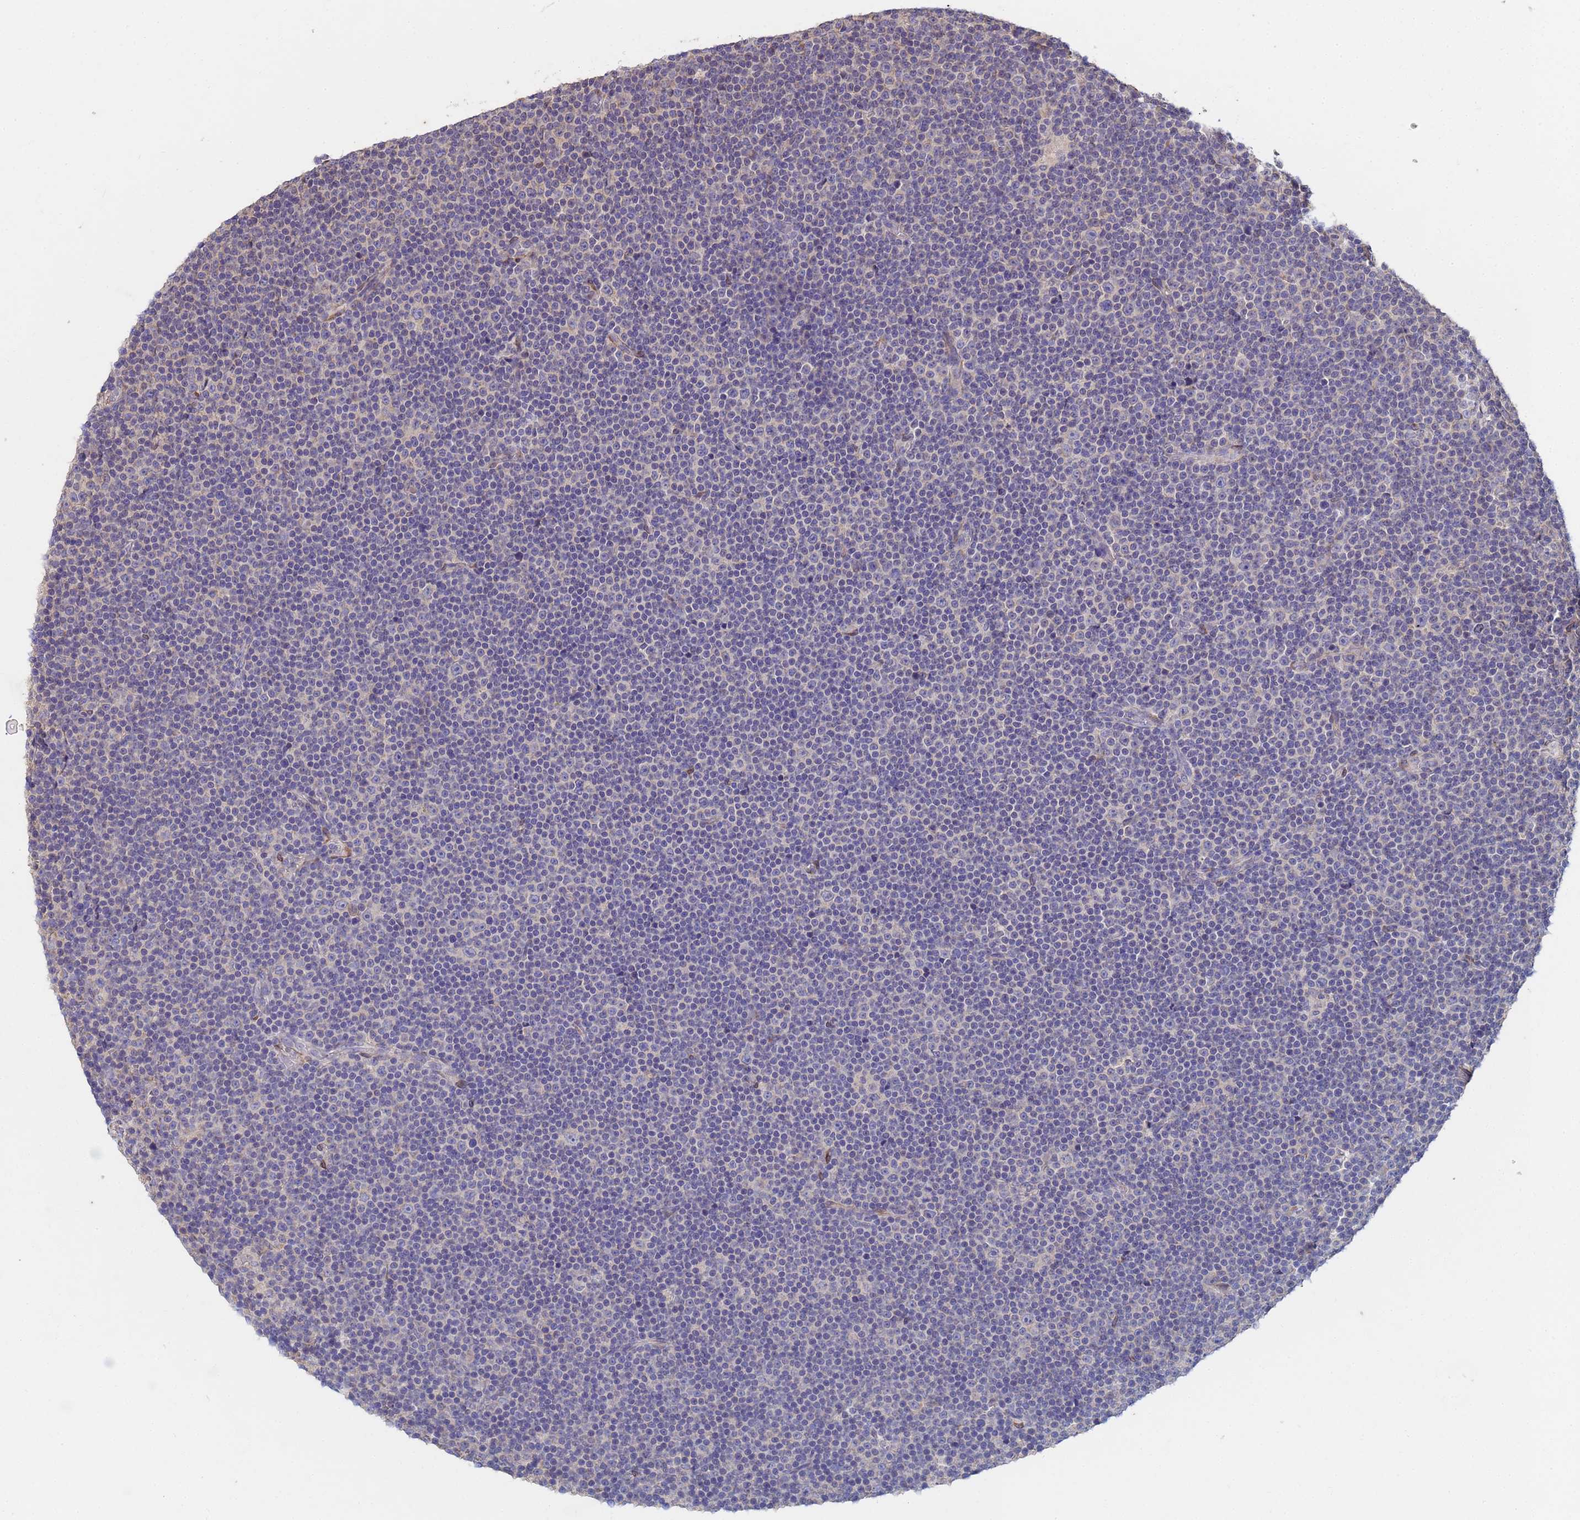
{"staining": {"intensity": "negative", "quantity": "none", "location": "none"}, "tissue": "lymphoma", "cell_type": "Tumor cells", "image_type": "cancer", "snomed": [{"axis": "morphology", "description": "Malignant lymphoma, non-Hodgkin's type, Low grade"}, {"axis": "topography", "description": "Lymph node"}], "caption": "An immunohistochemistry (IHC) micrograph of malignant lymphoma, non-Hodgkin's type (low-grade) is shown. There is no staining in tumor cells of malignant lymphoma, non-Hodgkin's type (low-grade). (DAB immunohistochemistry visualized using brightfield microscopy, high magnification).", "gene": "C5orf34", "patient": {"sex": "female", "age": 67}}